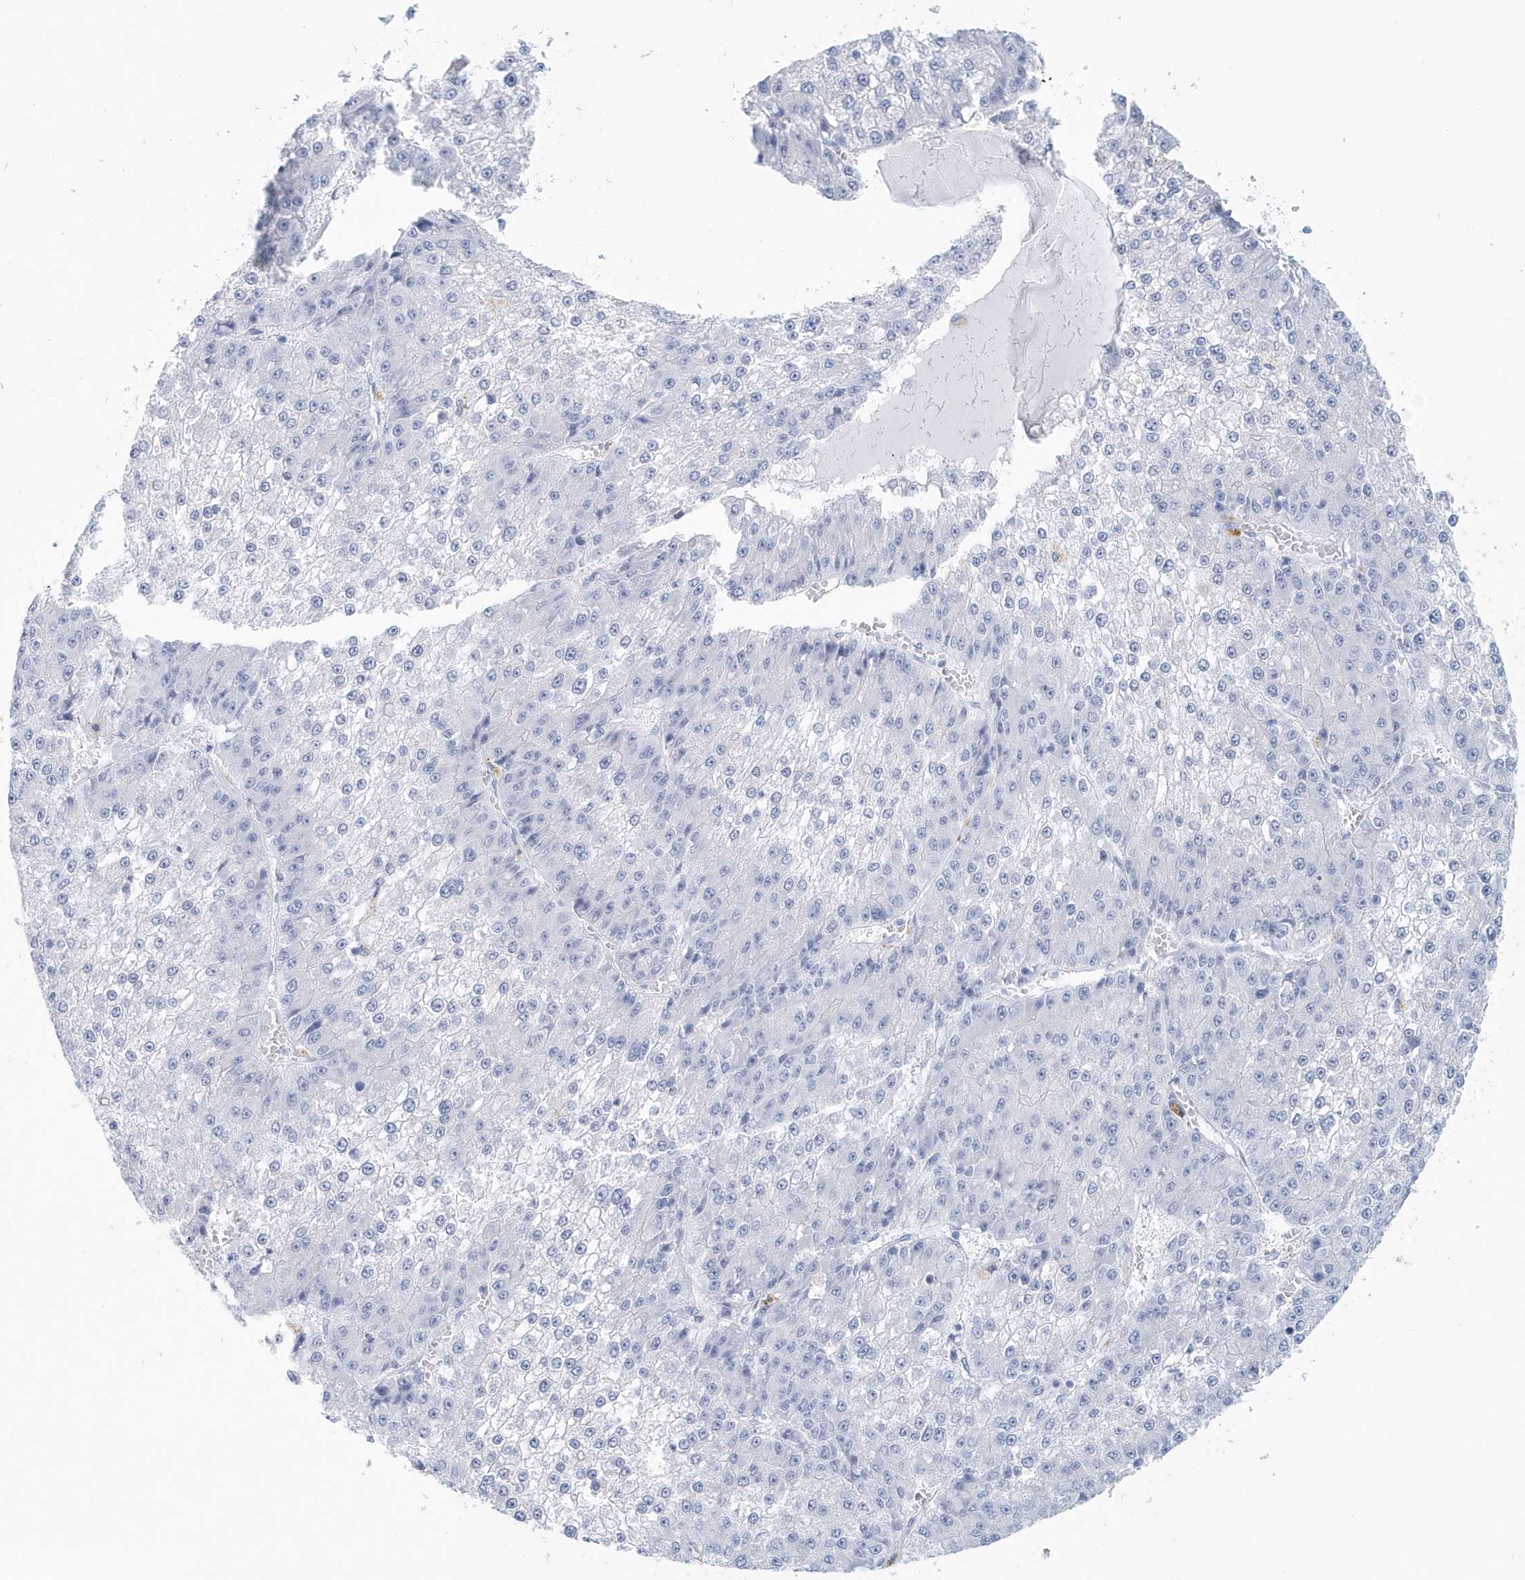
{"staining": {"intensity": "negative", "quantity": "none", "location": "none"}, "tissue": "liver cancer", "cell_type": "Tumor cells", "image_type": "cancer", "snomed": [{"axis": "morphology", "description": "Carcinoma, Hepatocellular, NOS"}, {"axis": "topography", "description": "Liver"}], "caption": "A high-resolution histopathology image shows immunohistochemistry staining of liver cancer, which demonstrates no significant staining in tumor cells.", "gene": "PTPRO", "patient": {"sex": "female", "age": 73}}